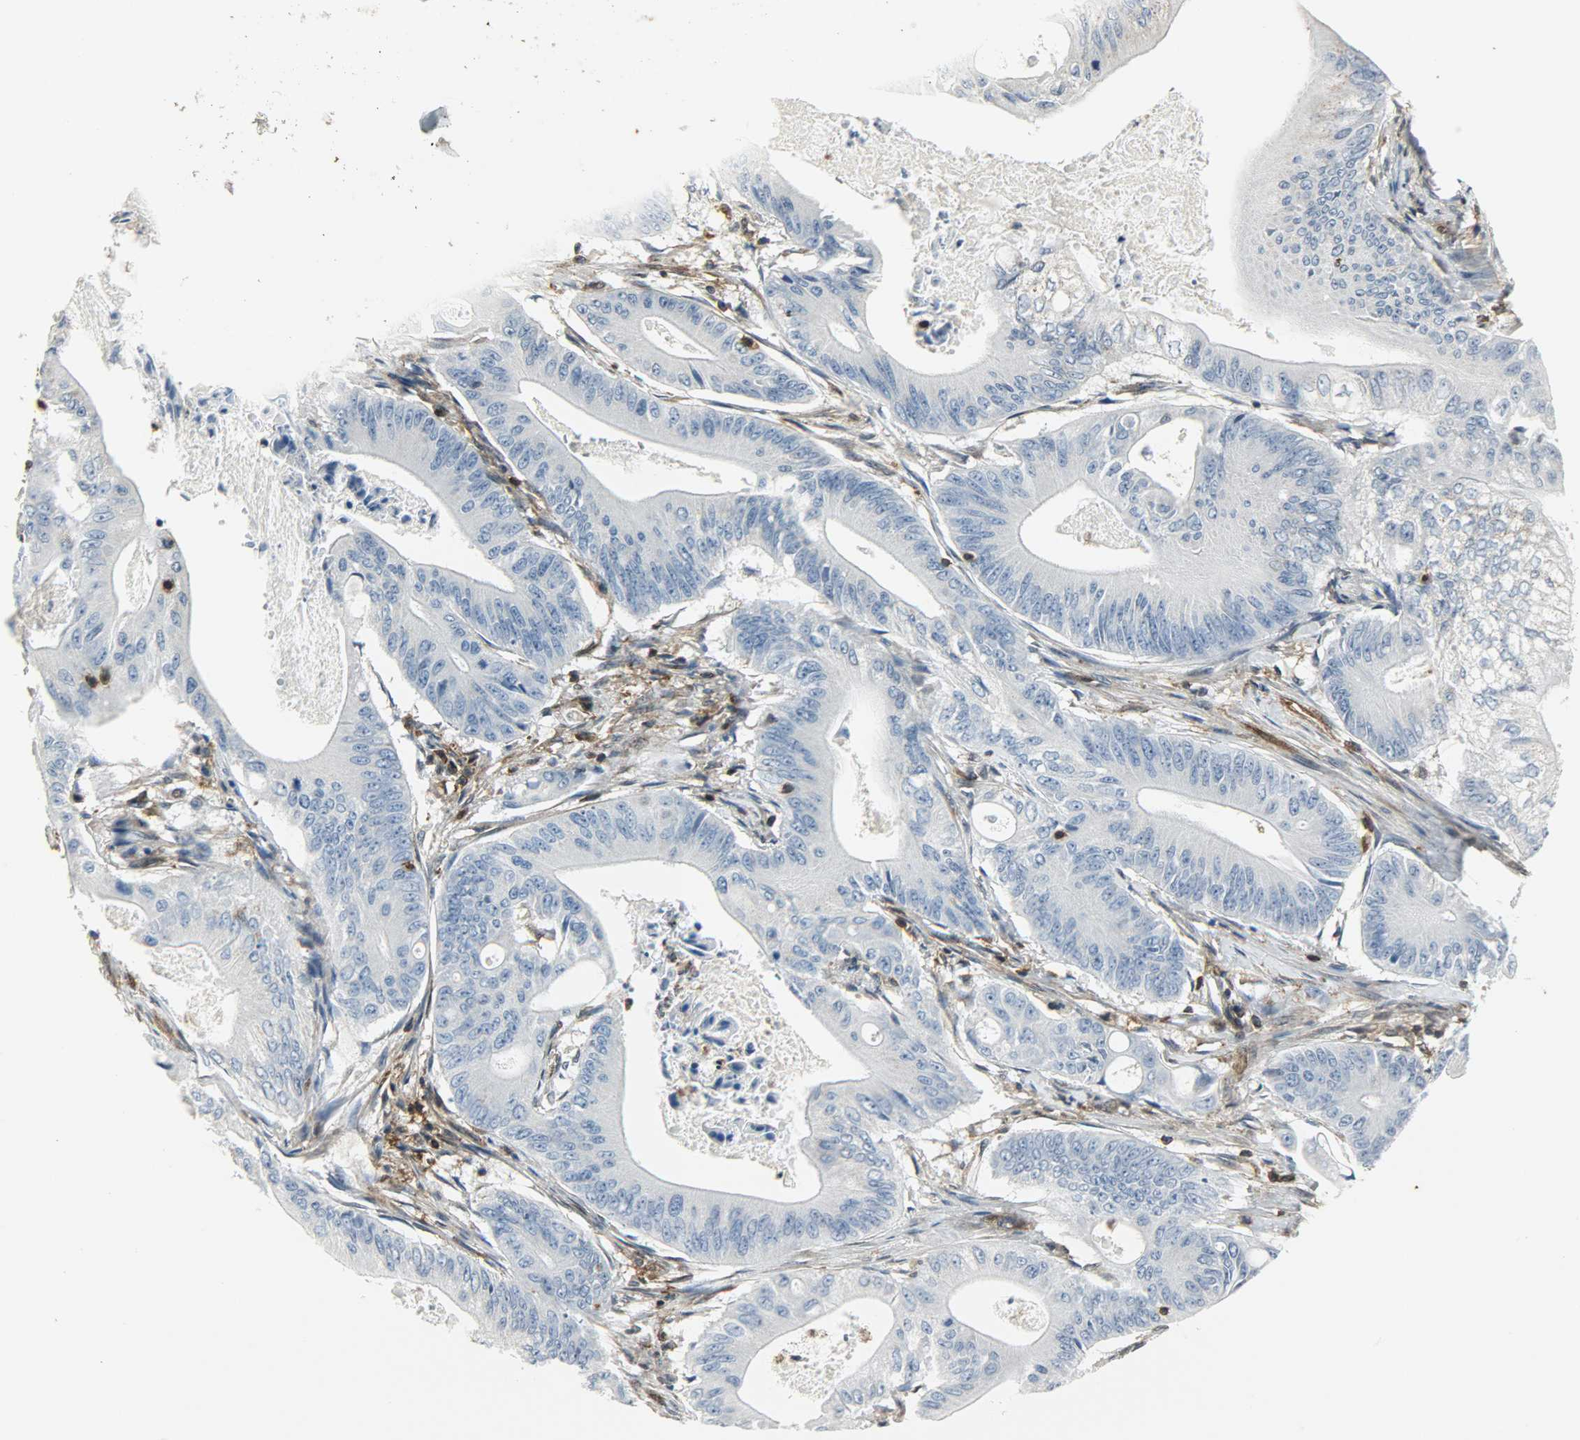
{"staining": {"intensity": "negative", "quantity": "none", "location": "none"}, "tissue": "pancreatic cancer", "cell_type": "Tumor cells", "image_type": "cancer", "snomed": [{"axis": "morphology", "description": "Normal tissue, NOS"}, {"axis": "topography", "description": "Lymph node"}], "caption": "This micrograph is of pancreatic cancer stained with immunohistochemistry to label a protein in brown with the nuclei are counter-stained blue. There is no expression in tumor cells.", "gene": "LDHB", "patient": {"sex": "male", "age": 62}}